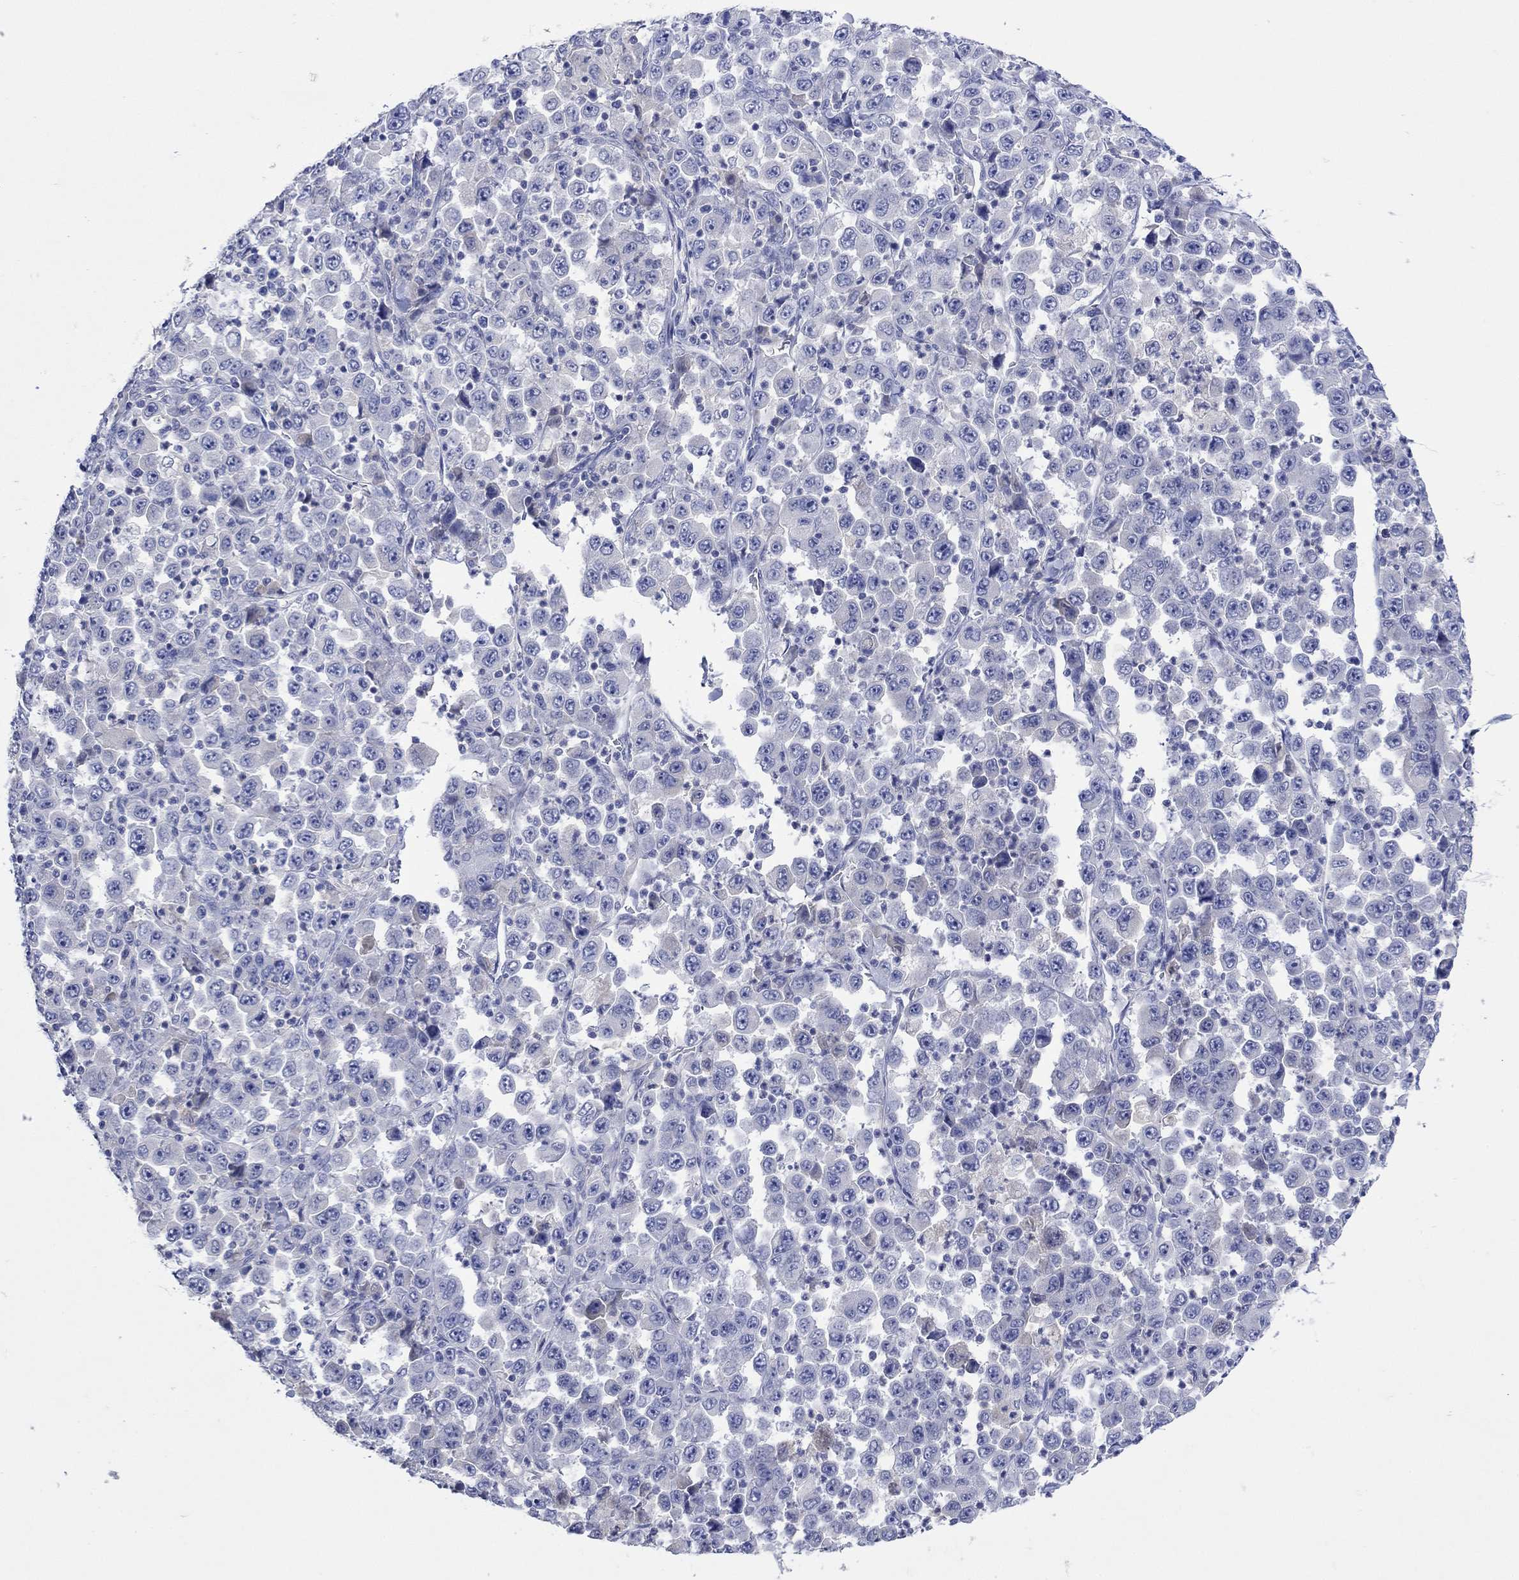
{"staining": {"intensity": "negative", "quantity": "none", "location": "none"}, "tissue": "stomach cancer", "cell_type": "Tumor cells", "image_type": "cancer", "snomed": [{"axis": "morphology", "description": "Normal tissue, NOS"}, {"axis": "morphology", "description": "Adenocarcinoma, NOS"}, {"axis": "topography", "description": "Stomach, upper"}, {"axis": "topography", "description": "Stomach"}], "caption": "The image reveals no significant expression in tumor cells of adenocarcinoma (stomach).", "gene": "MSI1", "patient": {"sex": "male", "age": 59}}